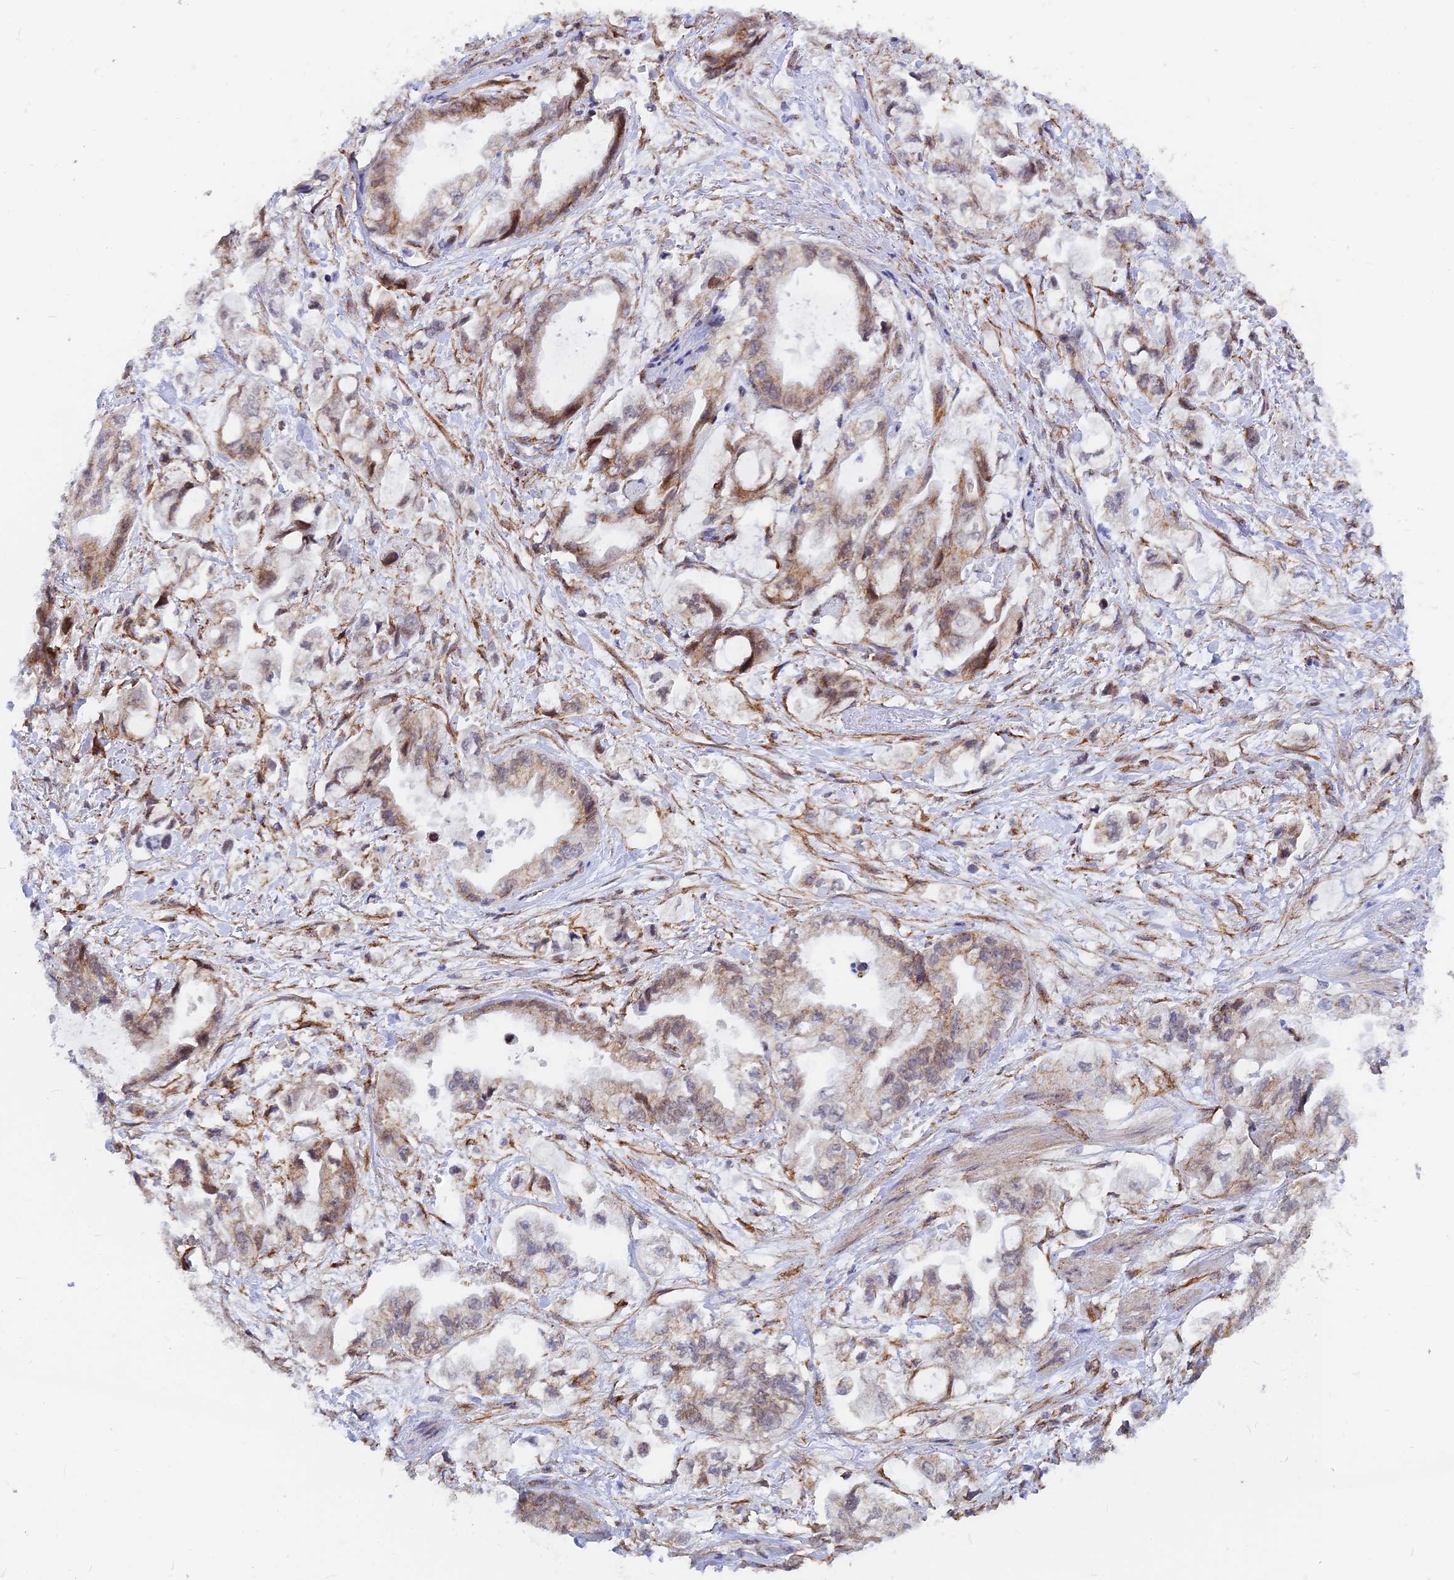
{"staining": {"intensity": "moderate", "quantity": "<25%", "location": "cytoplasmic/membranous,nuclear"}, "tissue": "stomach cancer", "cell_type": "Tumor cells", "image_type": "cancer", "snomed": [{"axis": "morphology", "description": "Adenocarcinoma, NOS"}, {"axis": "topography", "description": "Stomach"}], "caption": "Immunohistochemistry image of neoplastic tissue: human stomach adenocarcinoma stained using IHC exhibits low levels of moderate protein expression localized specifically in the cytoplasmic/membranous and nuclear of tumor cells, appearing as a cytoplasmic/membranous and nuclear brown color.", "gene": "VSTM2L", "patient": {"sex": "male", "age": 62}}